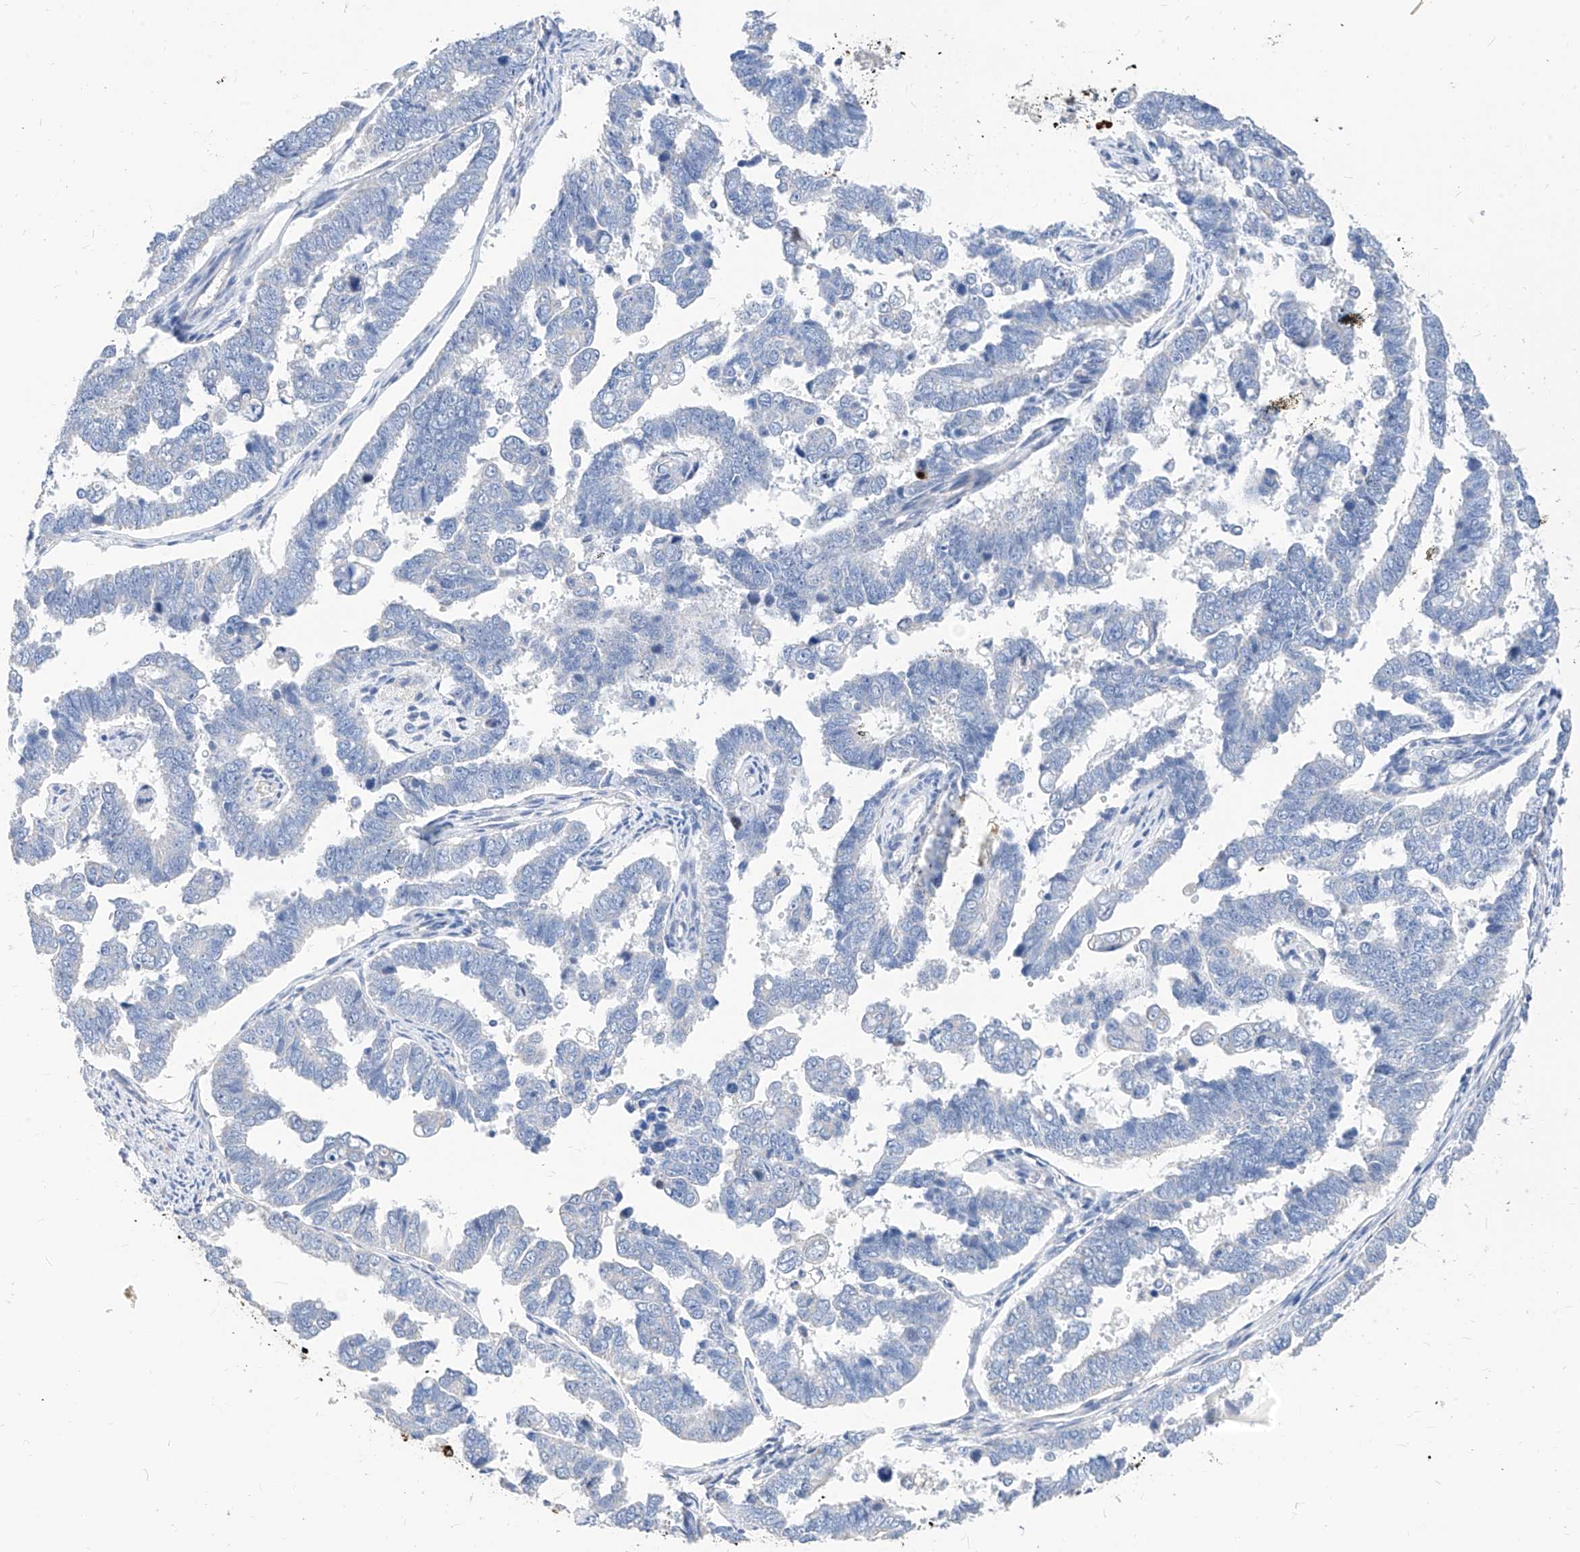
{"staining": {"intensity": "negative", "quantity": "none", "location": "none"}, "tissue": "endometrial cancer", "cell_type": "Tumor cells", "image_type": "cancer", "snomed": [{"axis": "morphology", "description": "Adenocarcinoma, NOS"}, {"axis": "topography", "description": "Endometrium"}], "caption": "Protein analysis of endometrial adenocarcinoma exhibits no significant expression in tumor cells.", "gene": "SCGB2A1", "patient": {"sex": "female", "age": 75}}